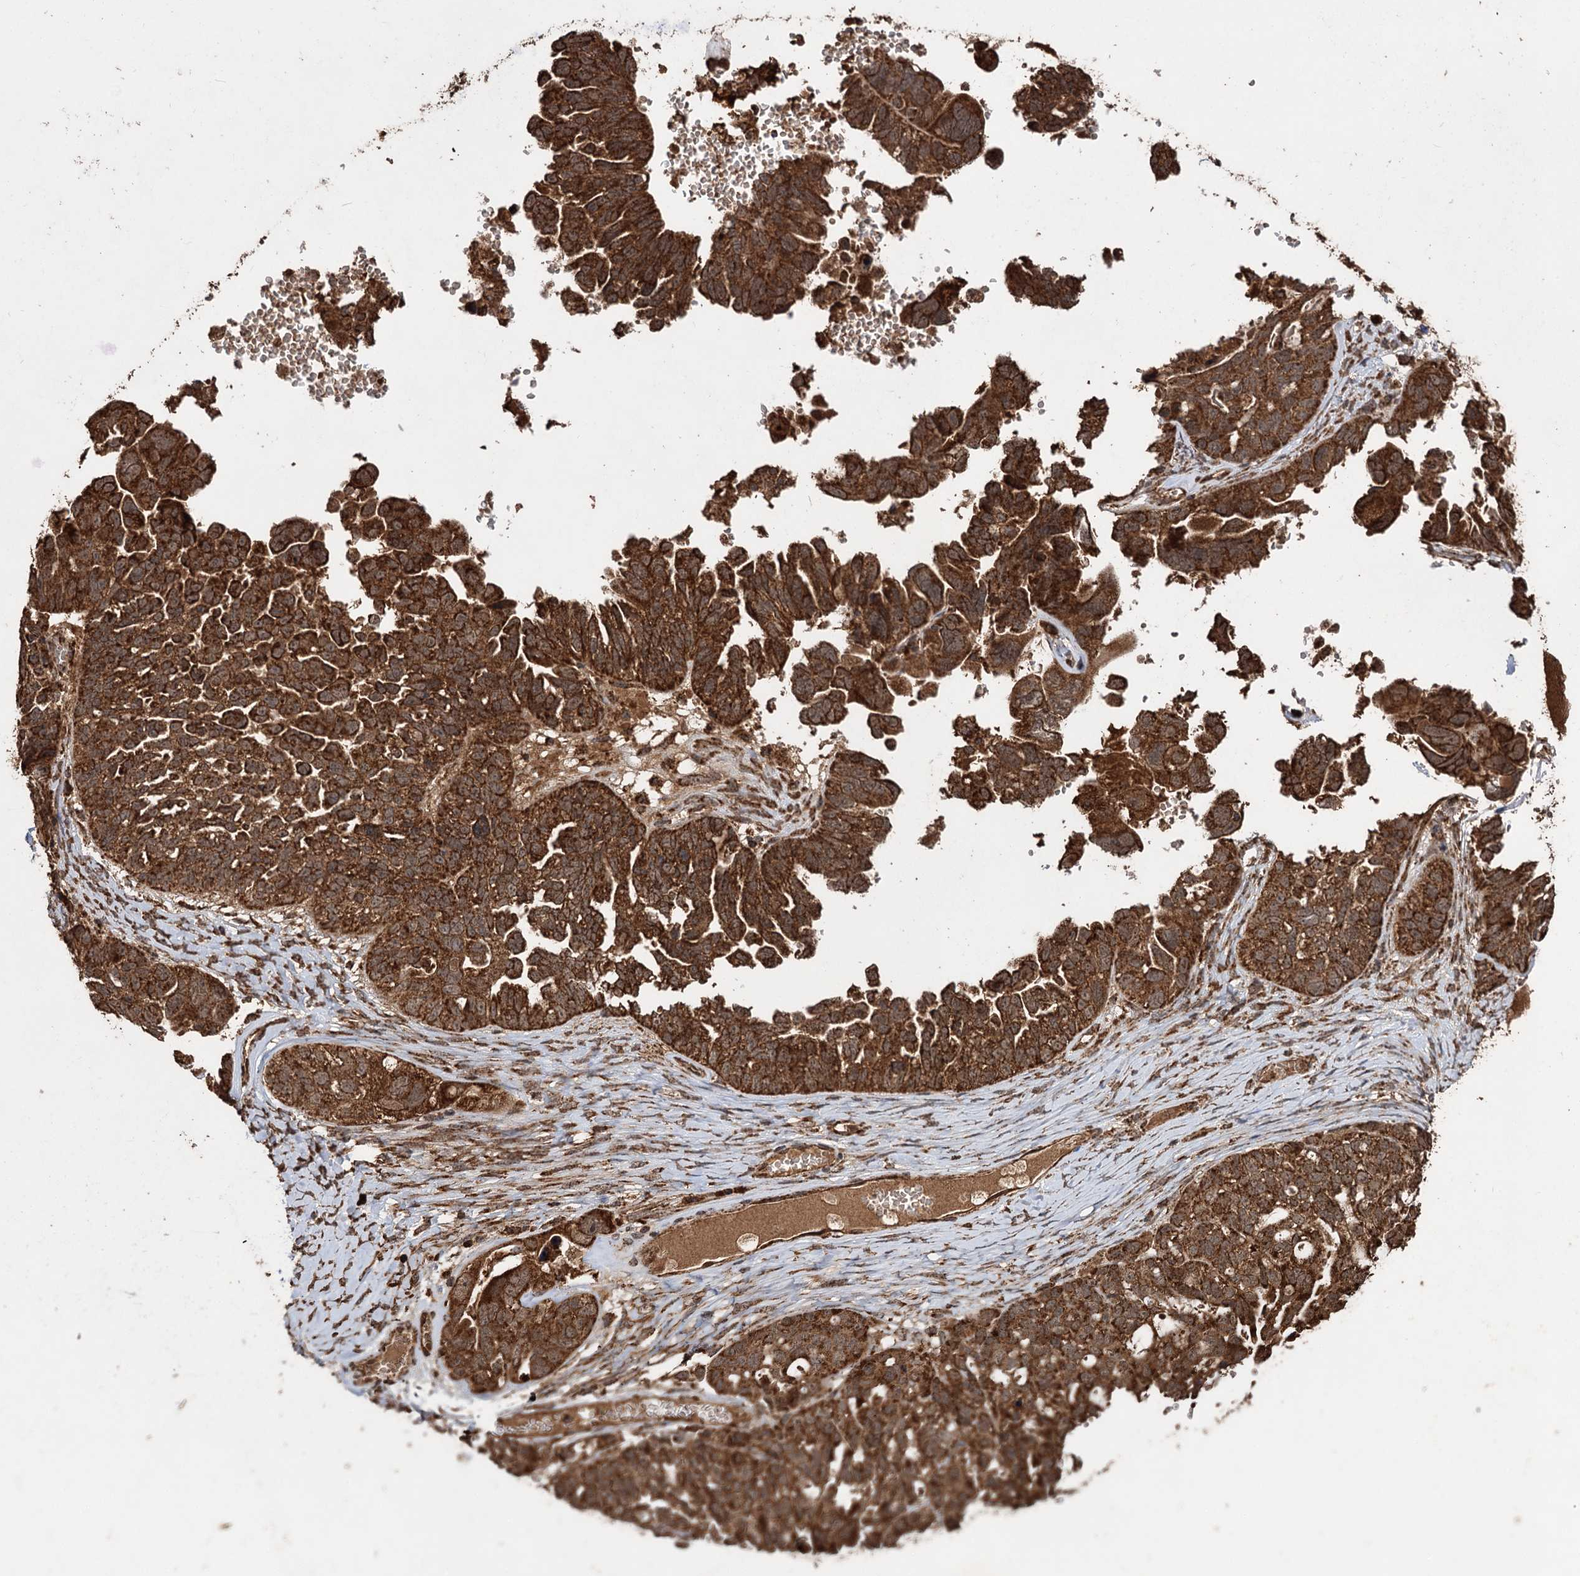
{"staining": {"intensity": "strong", "quantity": ">75%", "location": "cytoplasmic/membranous"}, "tissue": "ovarian cancer", "cell_type": "Tumor cells", "image_type": "cancer", "snomed": [{"axis": "morphology", "description": "Cystadenocarcinoma, serous, NOS"}, {"axis": "topography", "description": "Ovary"}], "caption": "Ovarian cancer (serous cystadenocarcinoma) was stained to show a protein in brown. There is high levels of strong cytoplasmic/membranous expression in approximately >75% of tumor cells.", "gene": "IPO4", "patient": {"sex": "female", "age": 79}}